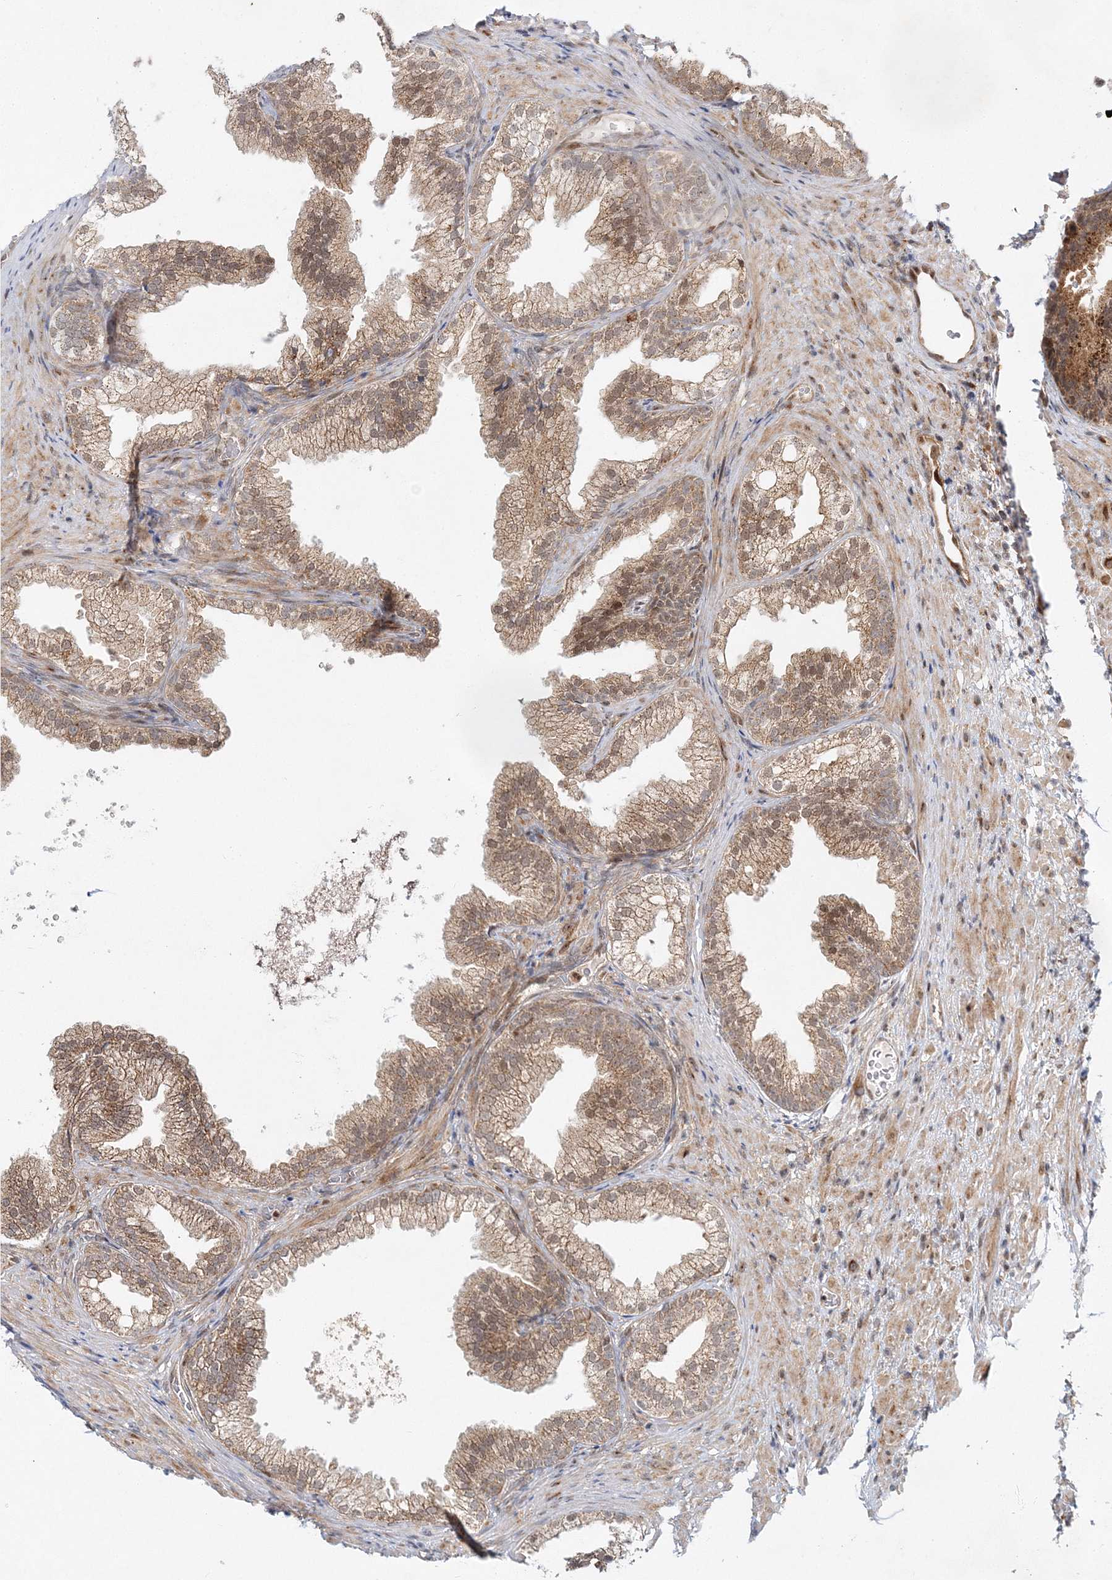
{"staining": {"intensity": "moderate", "quantity": ">75%", "location": "cytoplasmic/membranous,nuclear"}, "tissue": "prostate", "cell_type": "Glandular cells", "image_type": "normal", "snomed": [{"axis": "morphology", "description": "Normal tissue, NOS"}, {"axis": "topography", "description": "Prostate"}], "caption": "Protein staining of normal prostate shows moderate cytoplasmic/membranous,nuclear staining in about >75% of glandular cells. (brown staining indicates protein expression, while blue staining denotes nuclei).", "gene": "RAB11FIP2", "patient": {"sex": "male", "age": 76}}